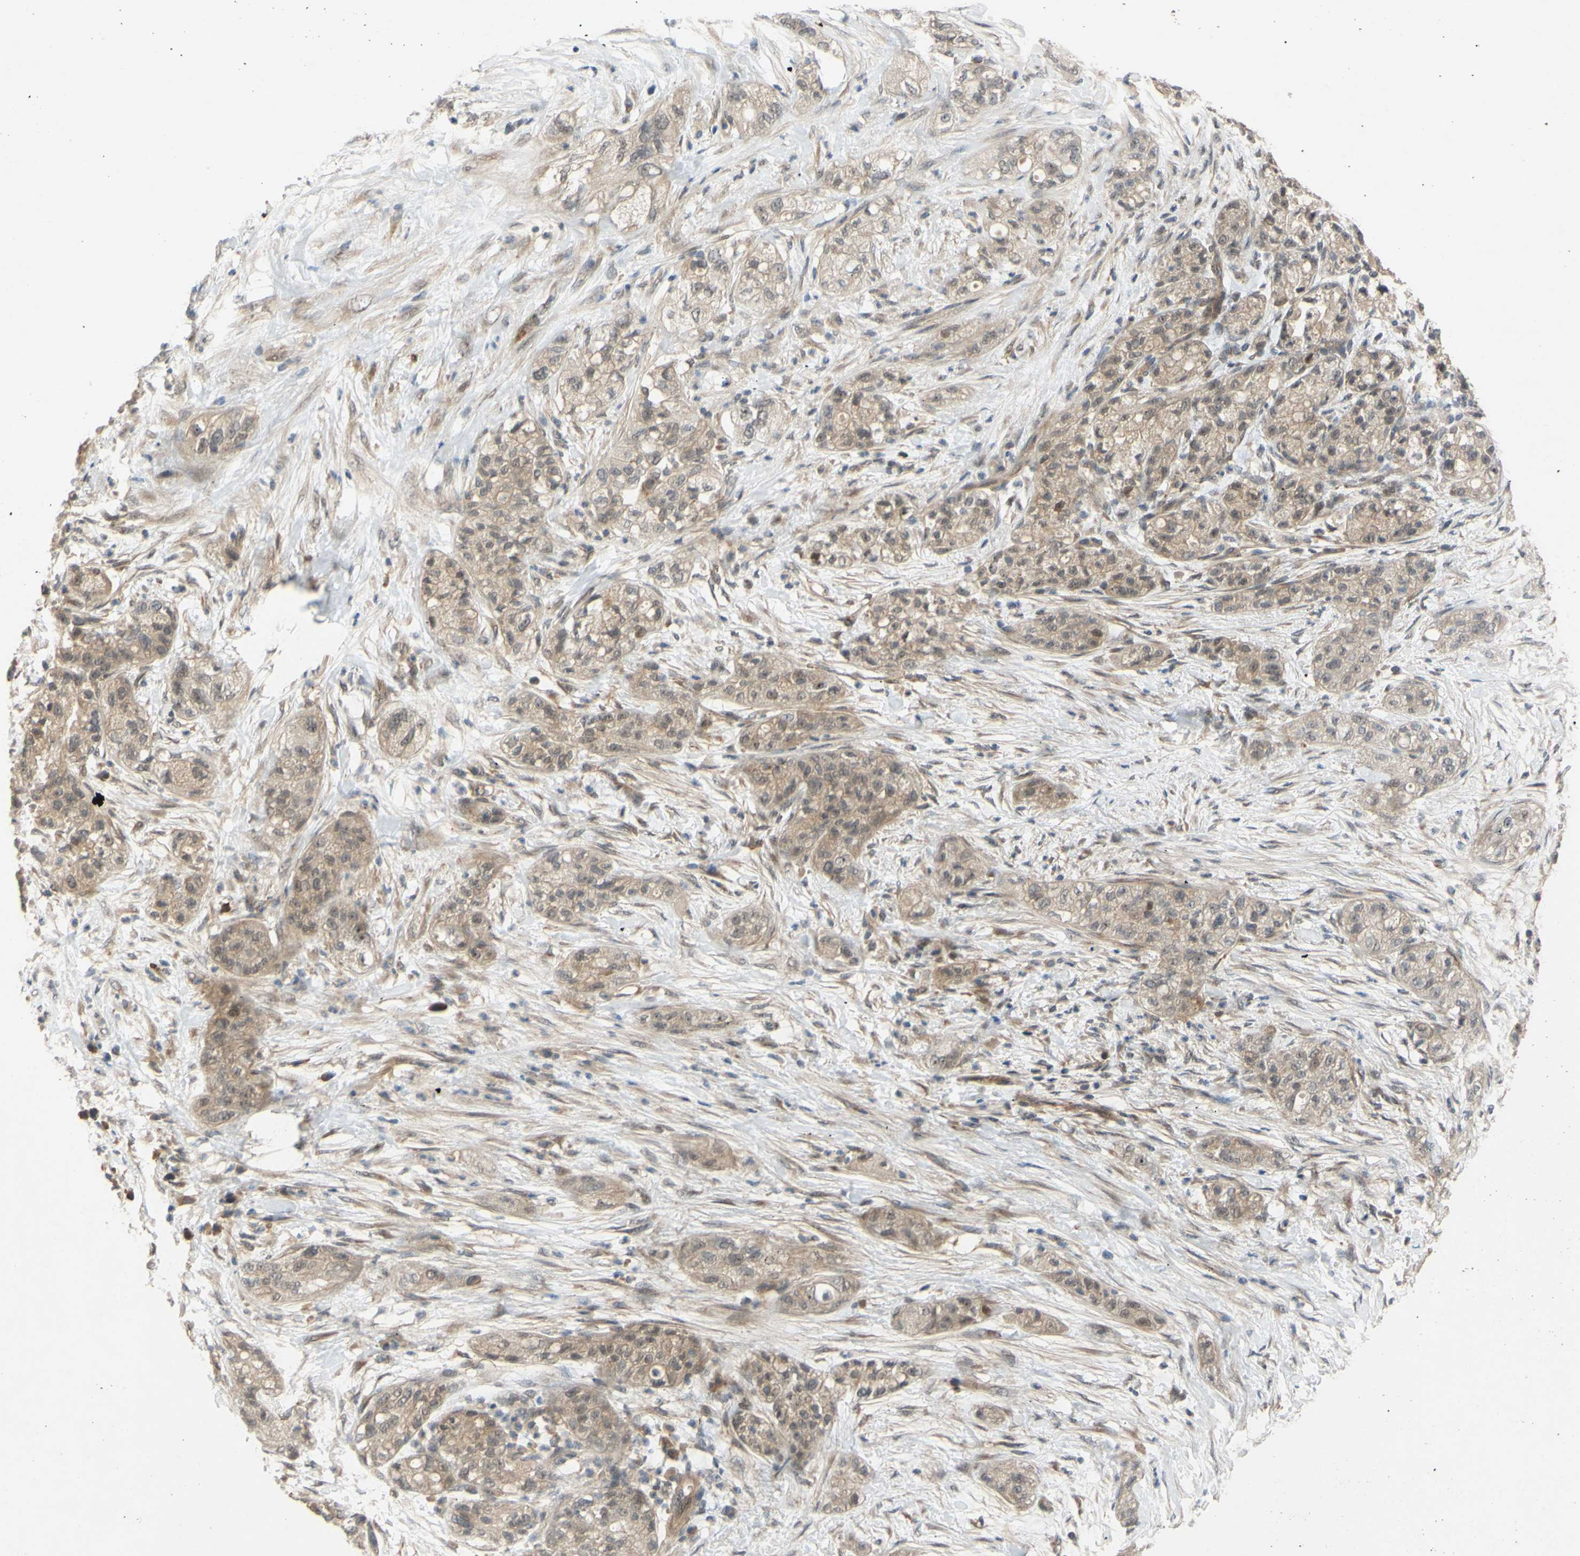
{"staining": {"intensity": "weak", "quantity": ">75%", "location": "cytoplasmic/membranous"}, "tissue": "pancreatic cancer", "cell_type": "Tumor cells", "image_type": "cancer", "snomed": [{"axis": "morphology", "description": "Adenocarcinoma, NOS"}, {"axis": "topography", "description": "Pancreas"}], "caption": "Pancreatic cancer (adenocarcinoma) was stained to show a protein in brown. There is low levels of weak cytoplasmic/membranous staining in approximately >75% of tumor cells.", "gene": "ALK", "patient": {"sex": "female", "age": 78}}